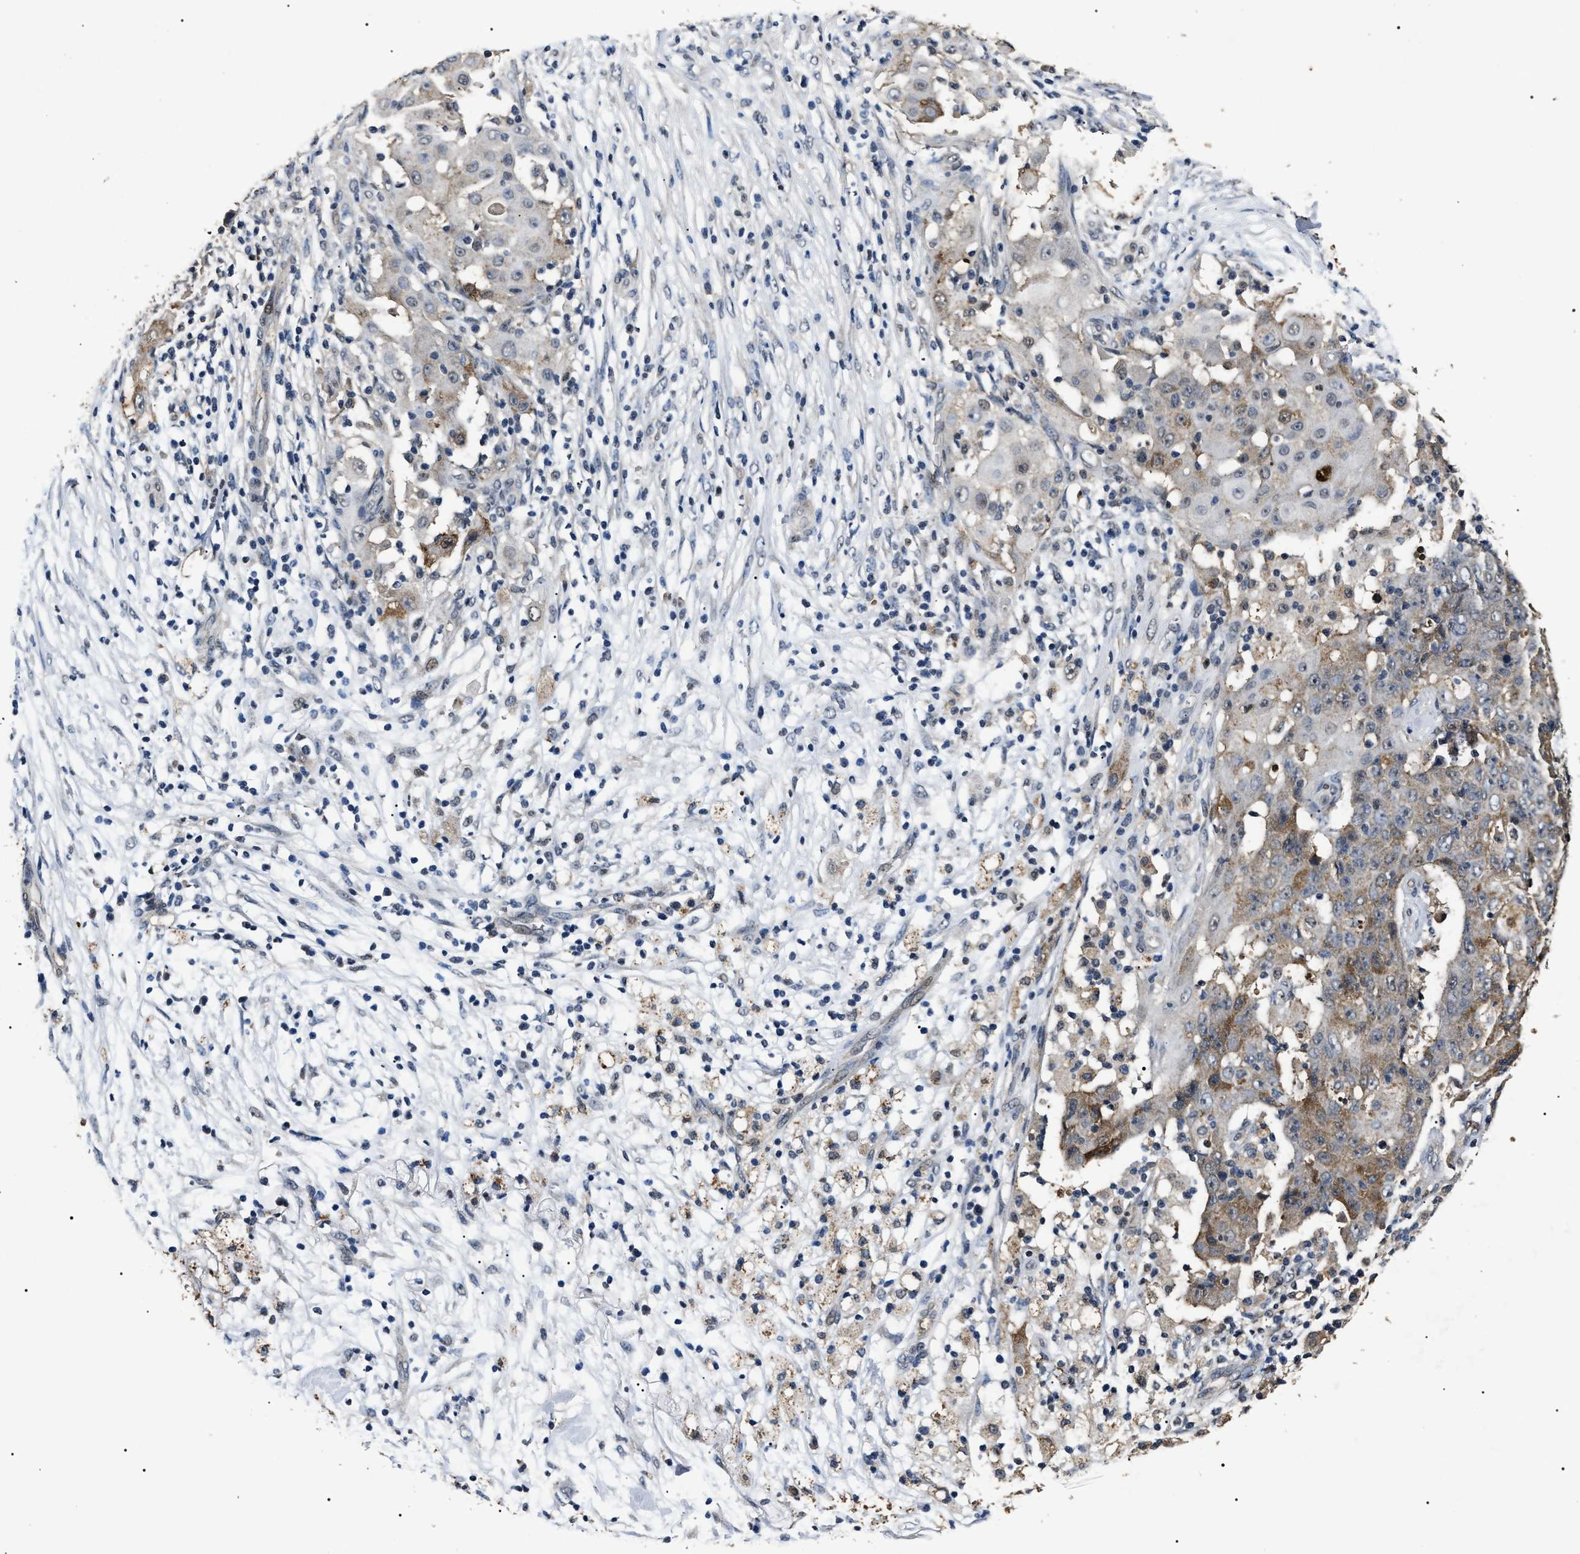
{"staining": {"intensity": "moderate", "quantity": "25%-75%", "location": "cytoplasmic/membranous"}, "tissue": "ovarian cancer", "cell_type": "Tumor cells", "image_type": "cancer", "snomed": [{"axis": "morphology", "description": "Carcinoma, endometroid"}, {"axis": "topography", "description": "Ovary"}], "caption": "Ovarian cancer (endometroid carcinoma) stained for a protein reveals moderate cytoplasmic/membranous positivity in tumor cells.", "gene": "ANP32E", "patient": {"sex": "female", "age": 42}}